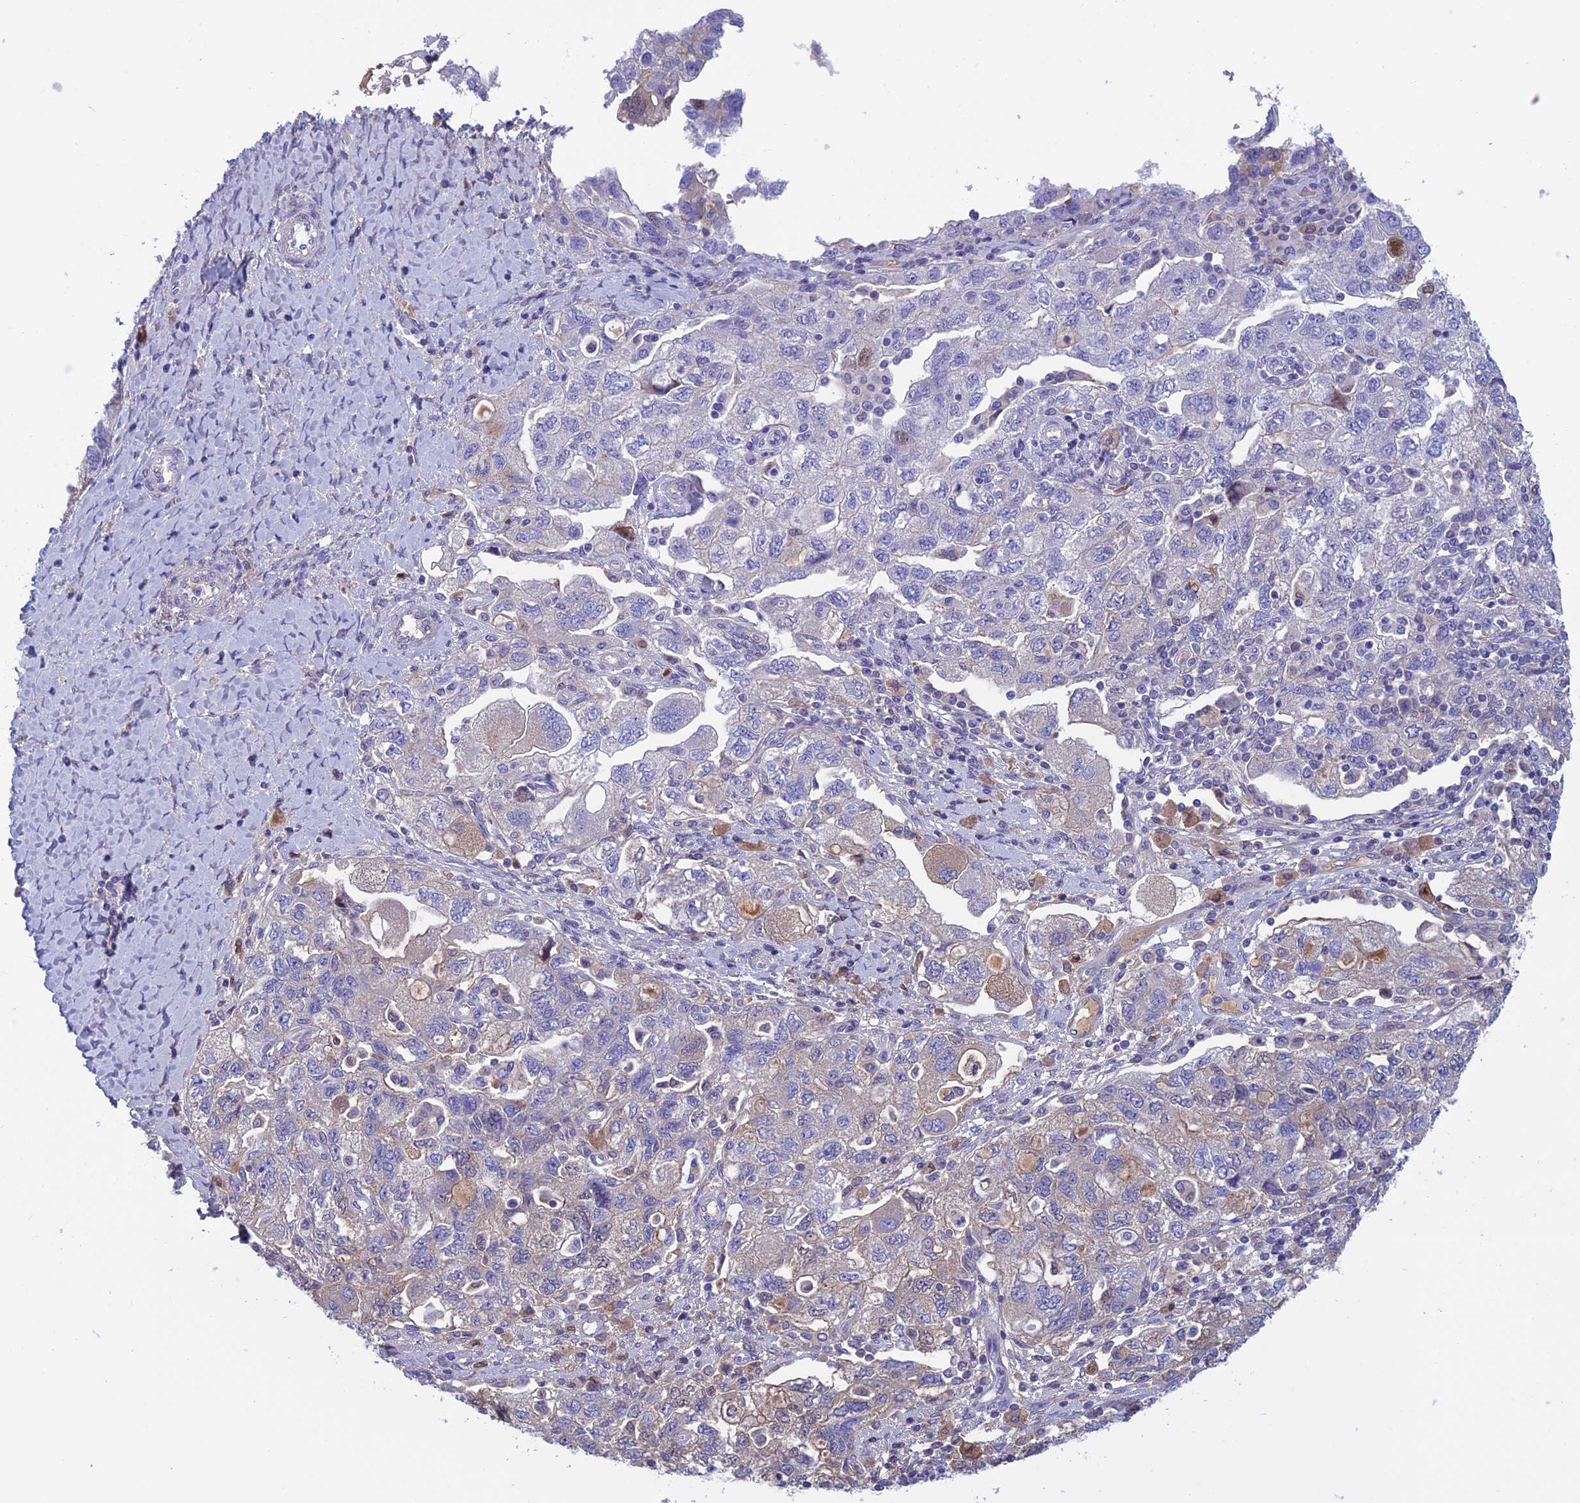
{"staining": {"intensity": "negative", "quantity": "none", "location": "none"}, "tissue": "ovarian cancer", "cell_type": "Tumor cells", "image_type": "cancer", "snomed": [{"axis": "morphology", "description": "Carcinoma, NOS"}, {"axis": "morphology", "description": "Cystadenocarcinoma, serous, NOS"}, {"axis": "topography", "description": "Ovary"}], "caption": "This is a image of IHC staining of carcinoma (ovarian), which shows no positivity in tumor cells.", "gene": "ANGPTL2", "patient": {"sex": "female", "age": 69}}